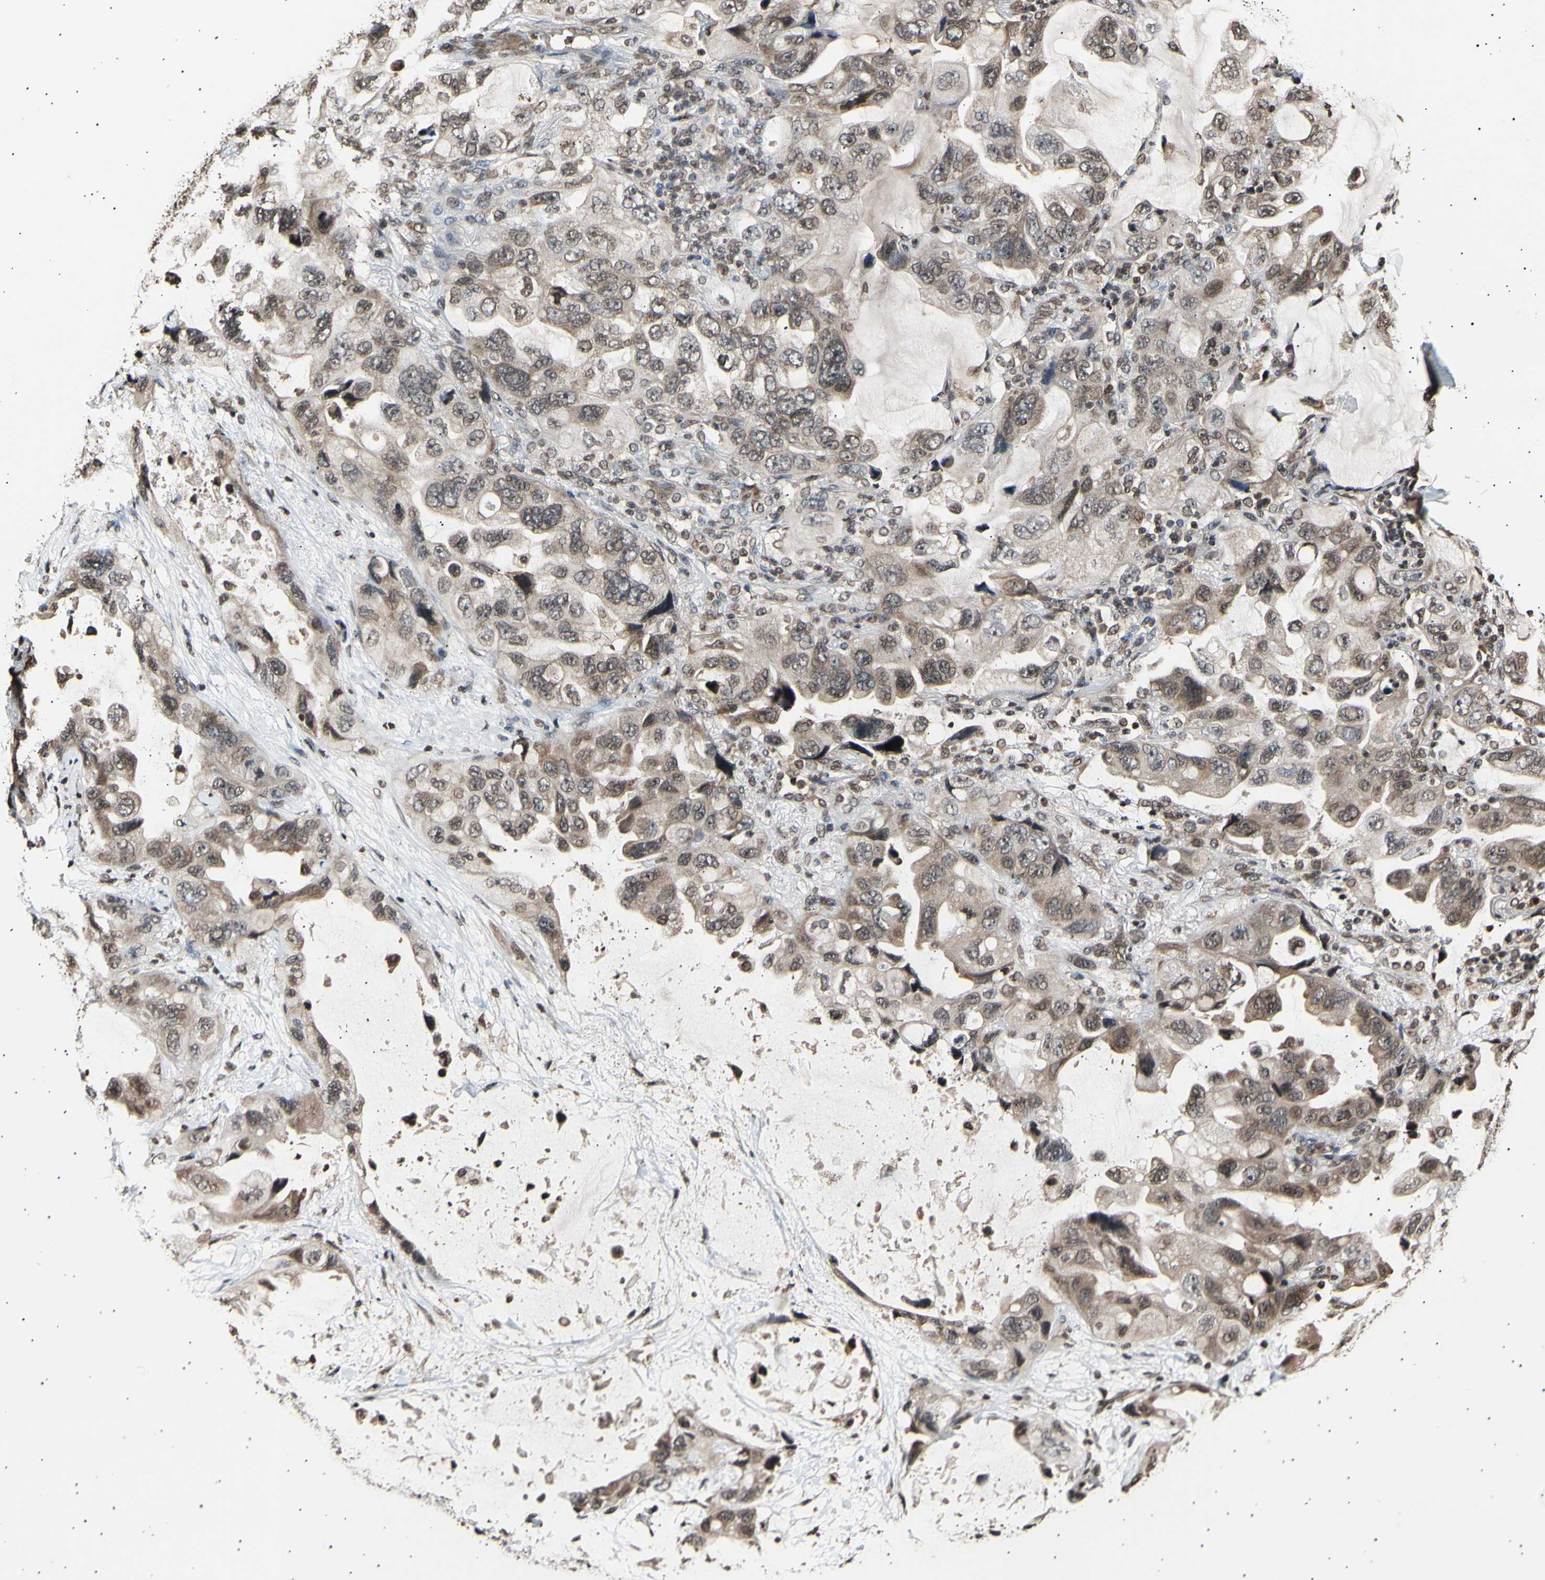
{"staining": {"intensity": "moderate", "quantity": ">75%", "location": "cytoplasmic/membranous,nuclear"}, "tissue": "lung cancer", "cell_type": "Tumor cells", "image_type": "cancer", "snomed": [{"axis": "morphology", "description": "Squamous cell carcinoma, NOS"}, {"axis": "topography", "description": "Lung"}], "caption": "Protein analysis of lung cancer tissue reveals moderate cytoplasmic/membranous and nuclear staining in about >75% of tumor cells. Using DAB (brown) and hematoxylin (blue) stains, captured at high magnification using brightfield microscopy.", "gene": "ANAPC7", "patient": {"sex": "female", "age": 73}}